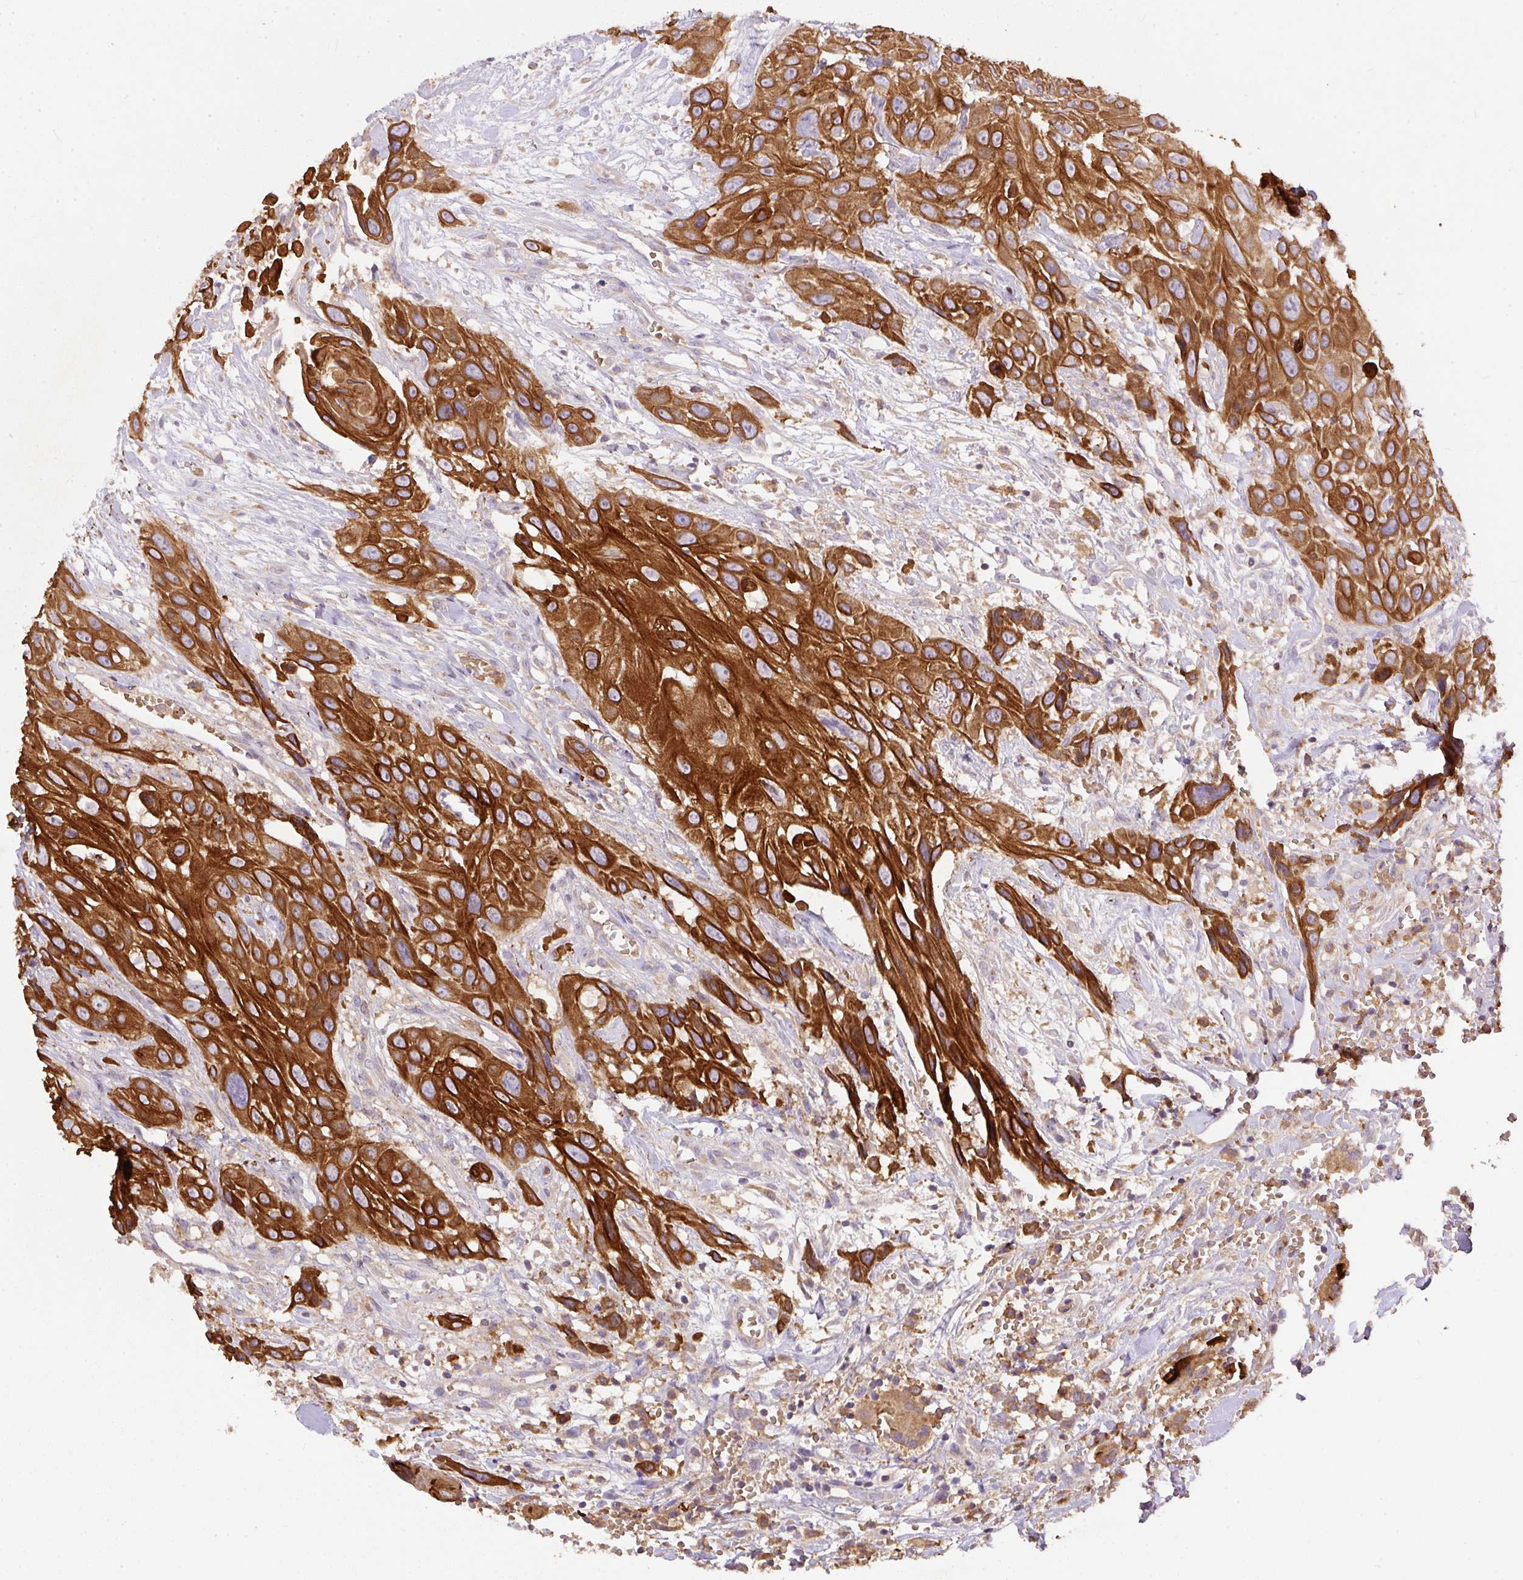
{"staining": {"intensity": "strong", "quantity": ">75%", "location": "cytoplasmic/membranous"}, "tissue": "head and neck cancer", "cell_type": "Tumor cells", "image_type": "cancer", "snomed": [{"axis": "morphology", "description": "Squamous cell carcinoma, NOS"}, {"axis": "topography", "description": "Head-Neck"}], "caption": "Human squamous cell carcinoma (head and neck) stained for a protein (brown) reveals strong cytoplasmic/membranous positive expression in about >75% of tumor cells.", "gene": "DAPK1", "patient": {"sex": "male", "age": 81}}